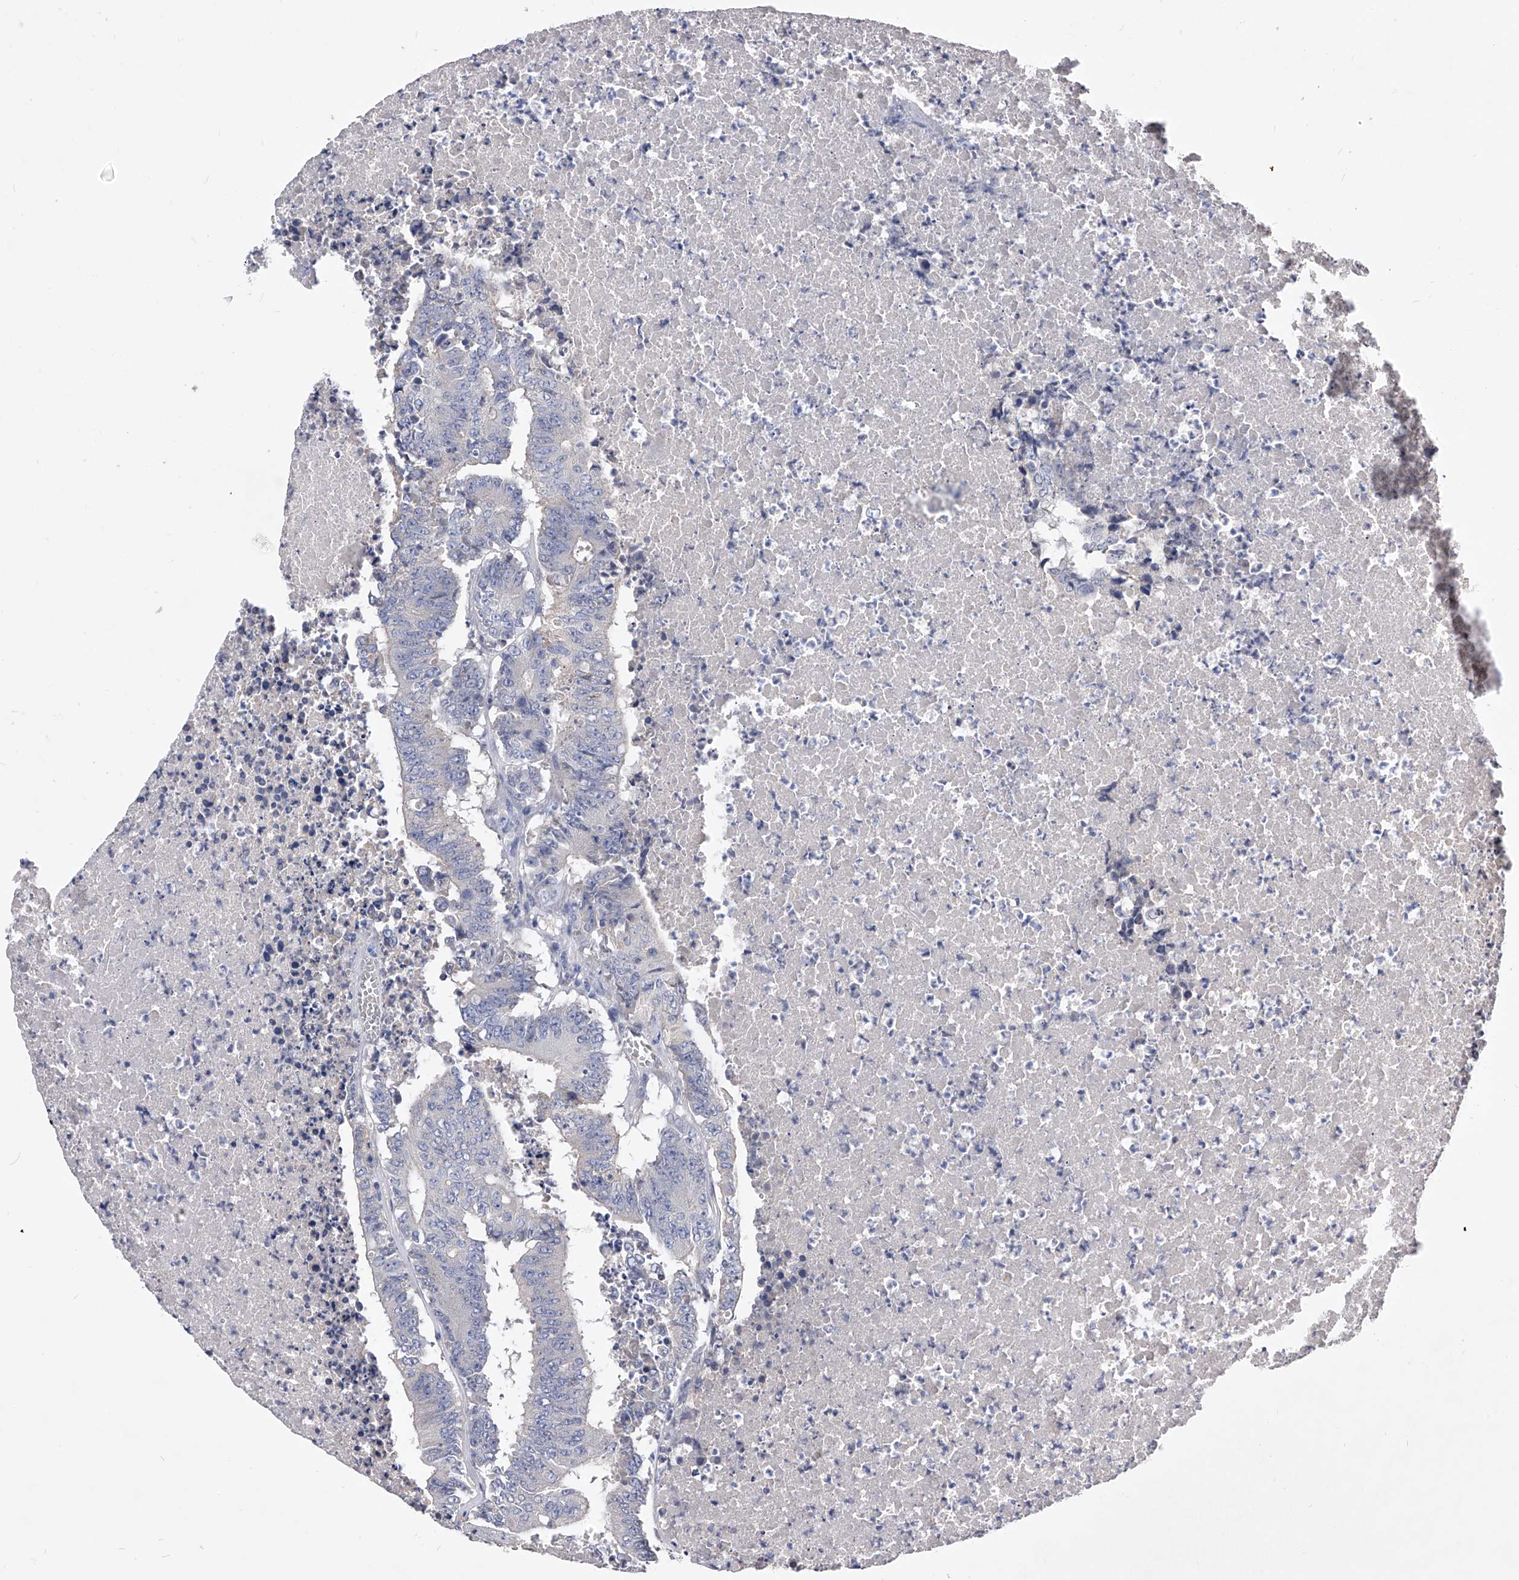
{"staining": {"intensity": "negative", "quantity": "none", "location": "none"}, "tissue": "colorectal cancer", "cell_type": "Tumor cells", "image_type": "cancer", "snomed": [{"axis": "morphology", "description": "Adenocarcinoma, NOS"}, {"axis": "topography", "description": "Colon"}], "caption": "Immunohistochemistry micrograph of colorectal cancer stained for a protein (brown), which shows no expression in tumor cells.", "gene": "ARL4C", "patient": {"sex": "male", "age": 87}}